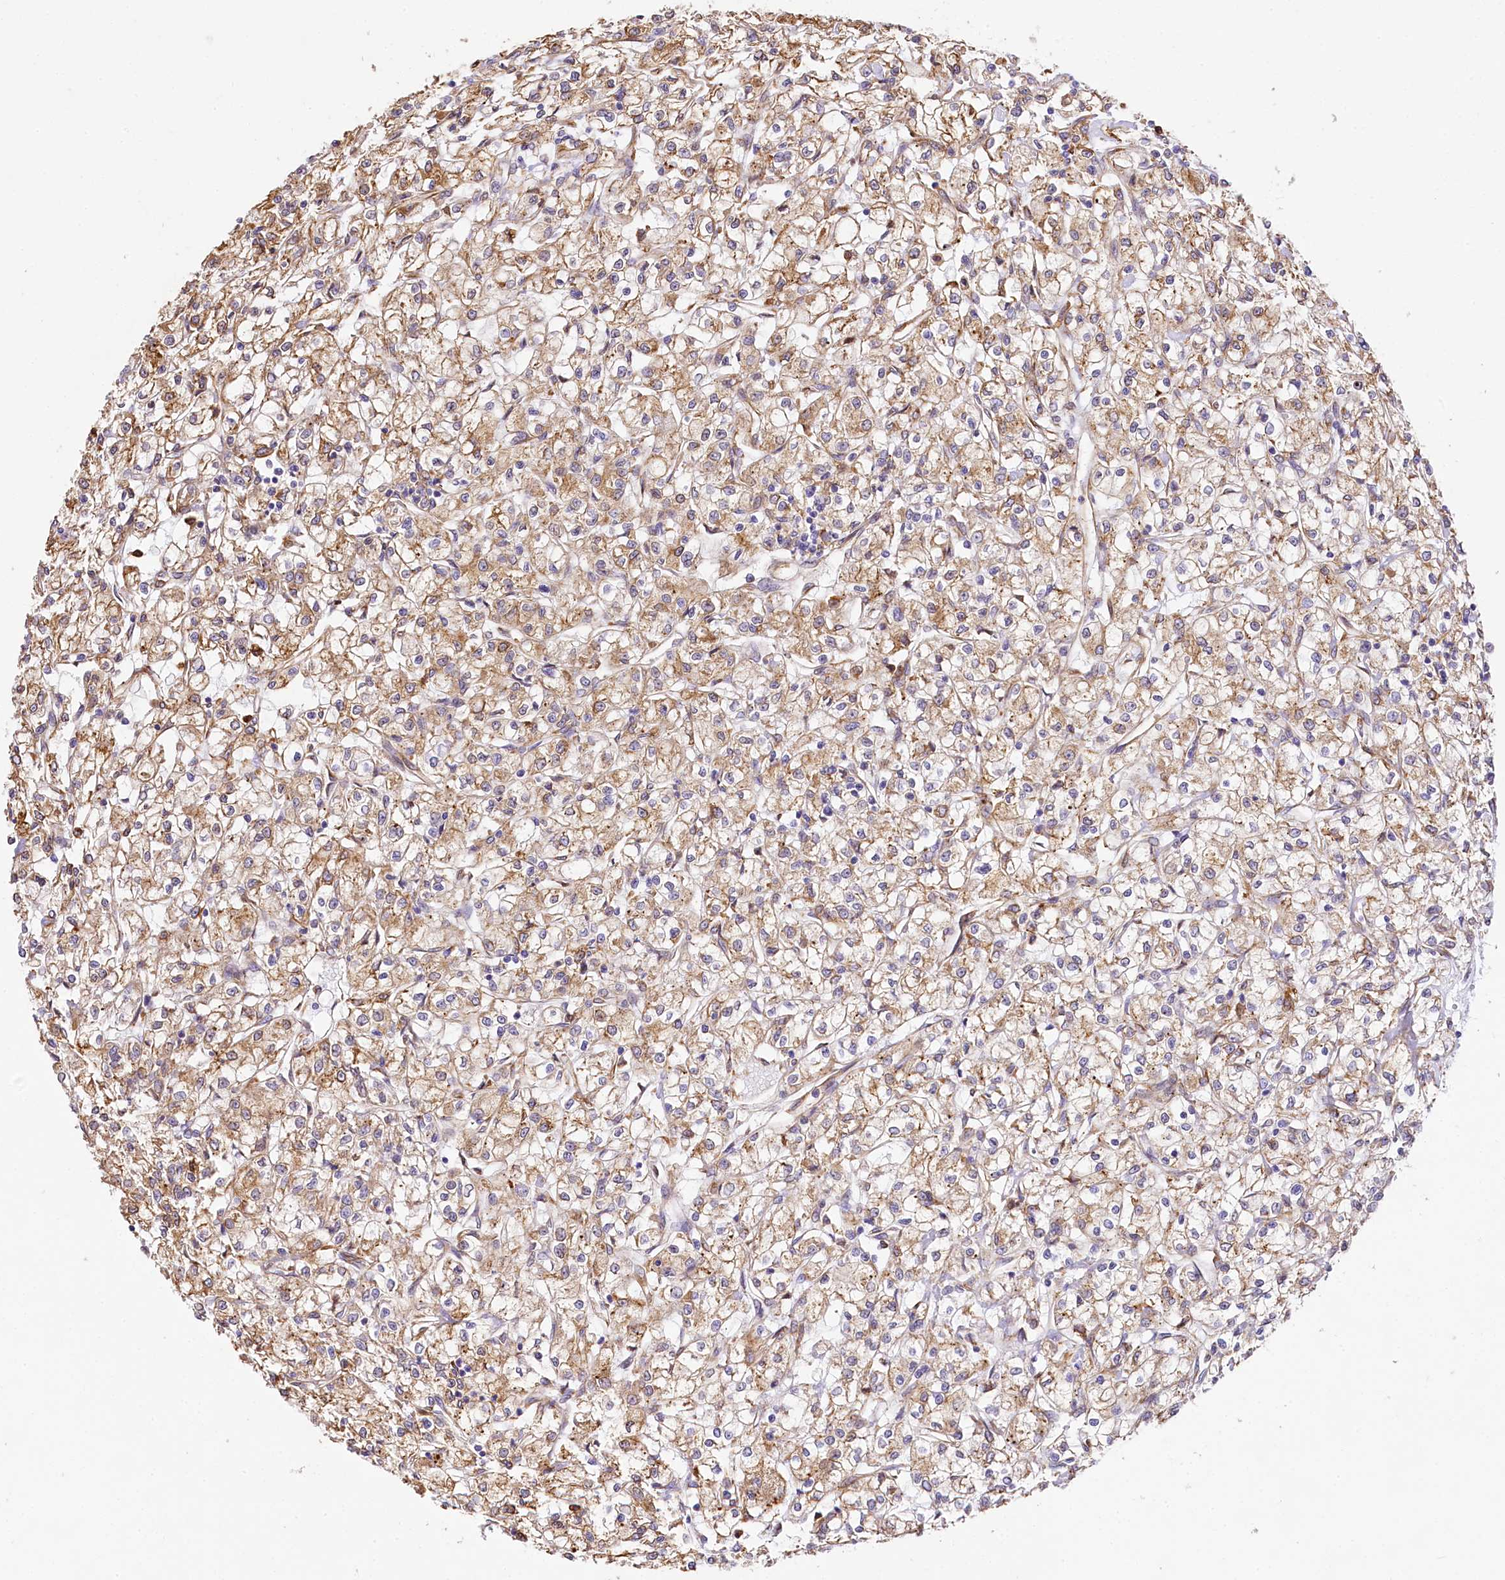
{"staining": {"intensity": "moderate", "quantity": ">75%", "location": "cytoplasmic/membranous"}, "tissue": "renal cancer", "cell_type": "Tumor cells", "image_type": "cancer", "snomed": [{"axis": "morphology", "description": "Adenocarcinoma, NOS"}, {"axis": "topography", "description": "Kidney"}], "caption": "Human renal adenocarcinoma stained for a protein (brown) displays moderate cytoplasmic/membranous positive expression in approximately >75% of tumor cells.", "gene": "PPIP5K2", "patient": {"sex": "female", "age": 59}}